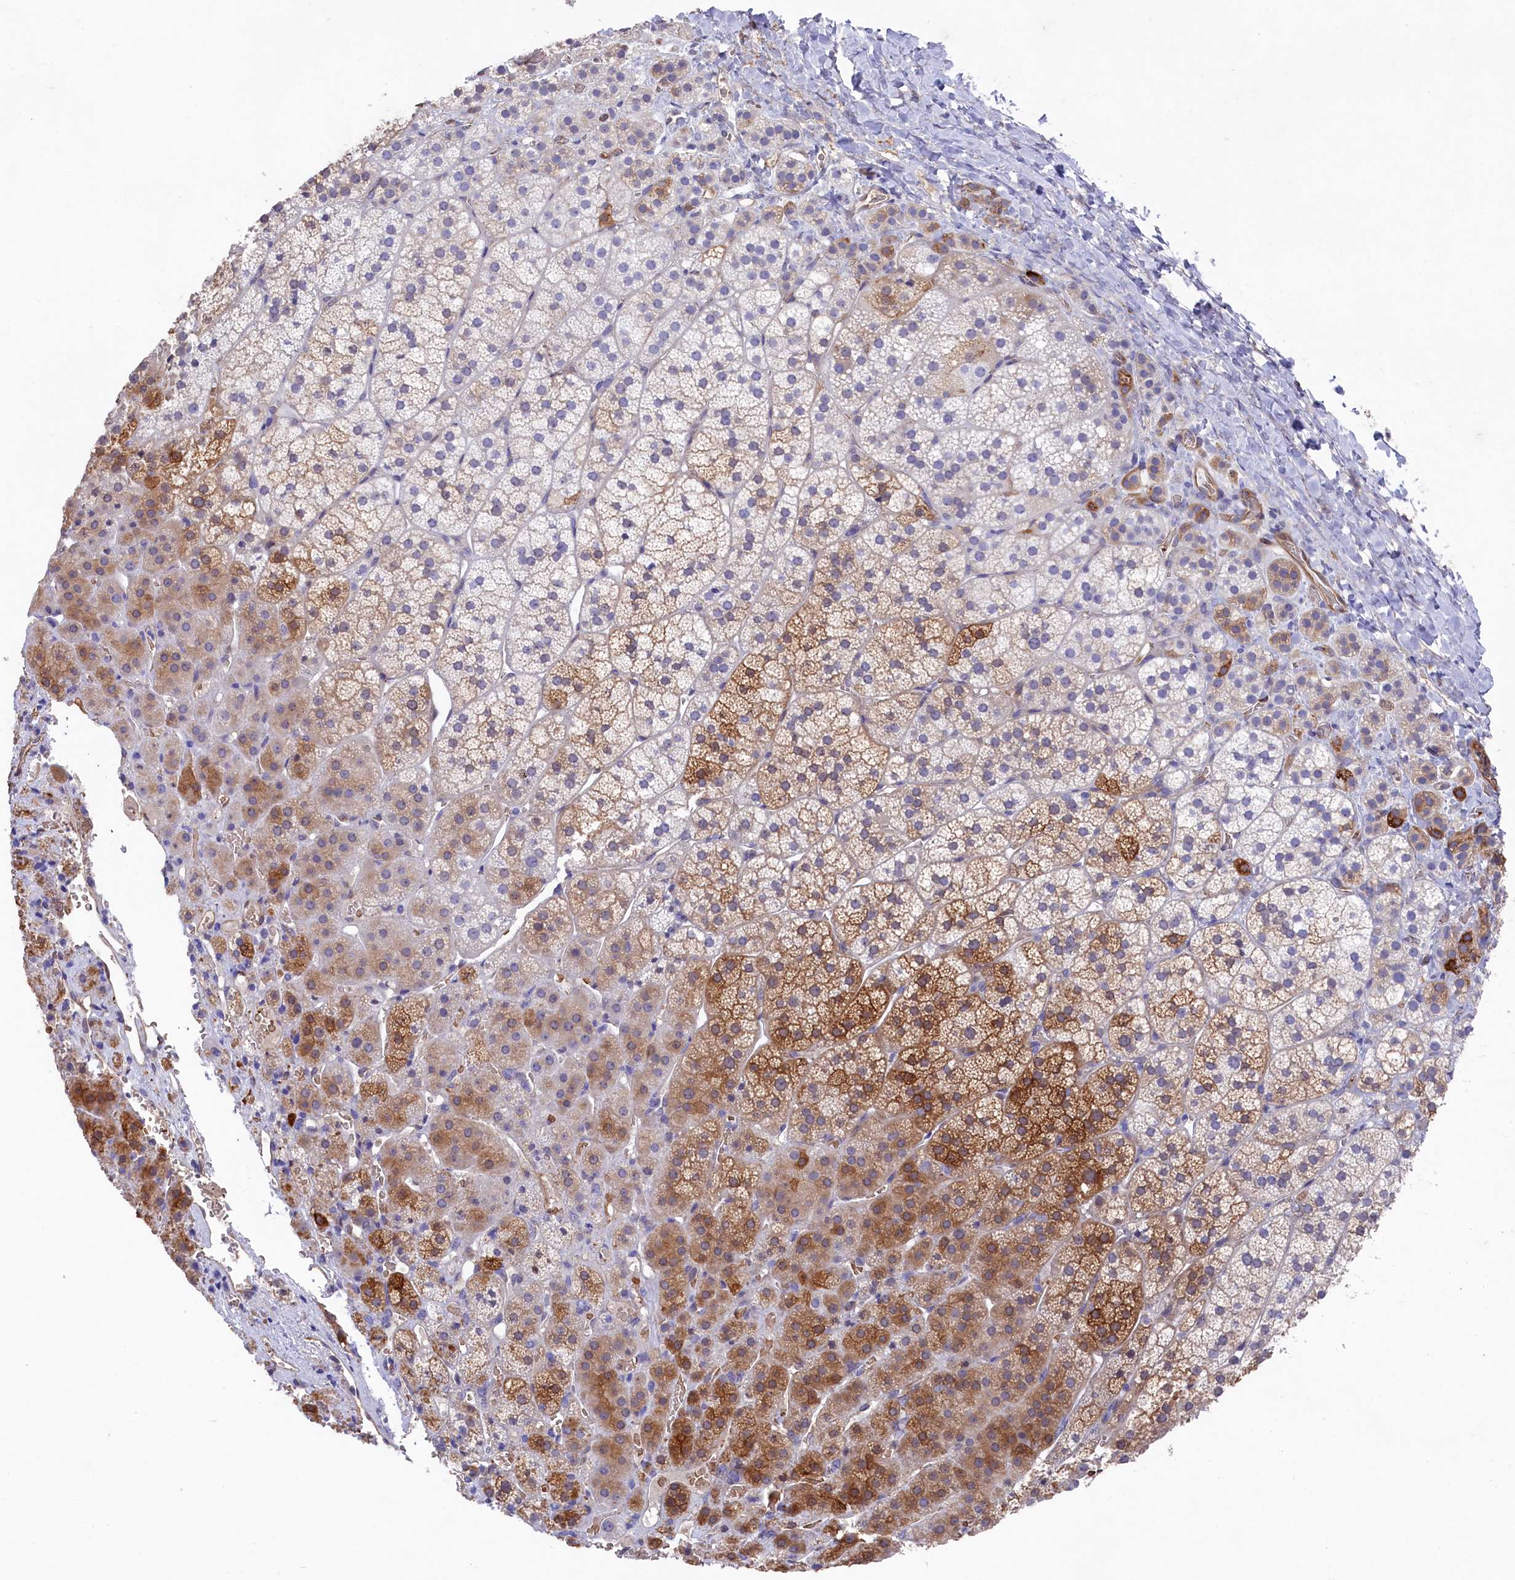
{"staining": {"intensity": "strong", "quantity": "25%-75%", "location": "cytoplasmic/membranous"}, "tissue": "adrenal gland", "cell_type": "Glandular cells", "image_type": "normal", "snomed": [{"axis": "morphology", "description": "Normal tissue, NOS"}, {"axis": "topography", "description": "Adrenal gland"}], "caption": "IHC image of normal adrenal gland: adrenal gland stained using IHC reveals high levels of strong protein expression localized specifically in the cytoplasmic/membranous of glandular cells, appearing as a cytoplasmic/membranous brown color.", "gene": "LHFPL4", "patient": {"sex": "female", "age": 44}}